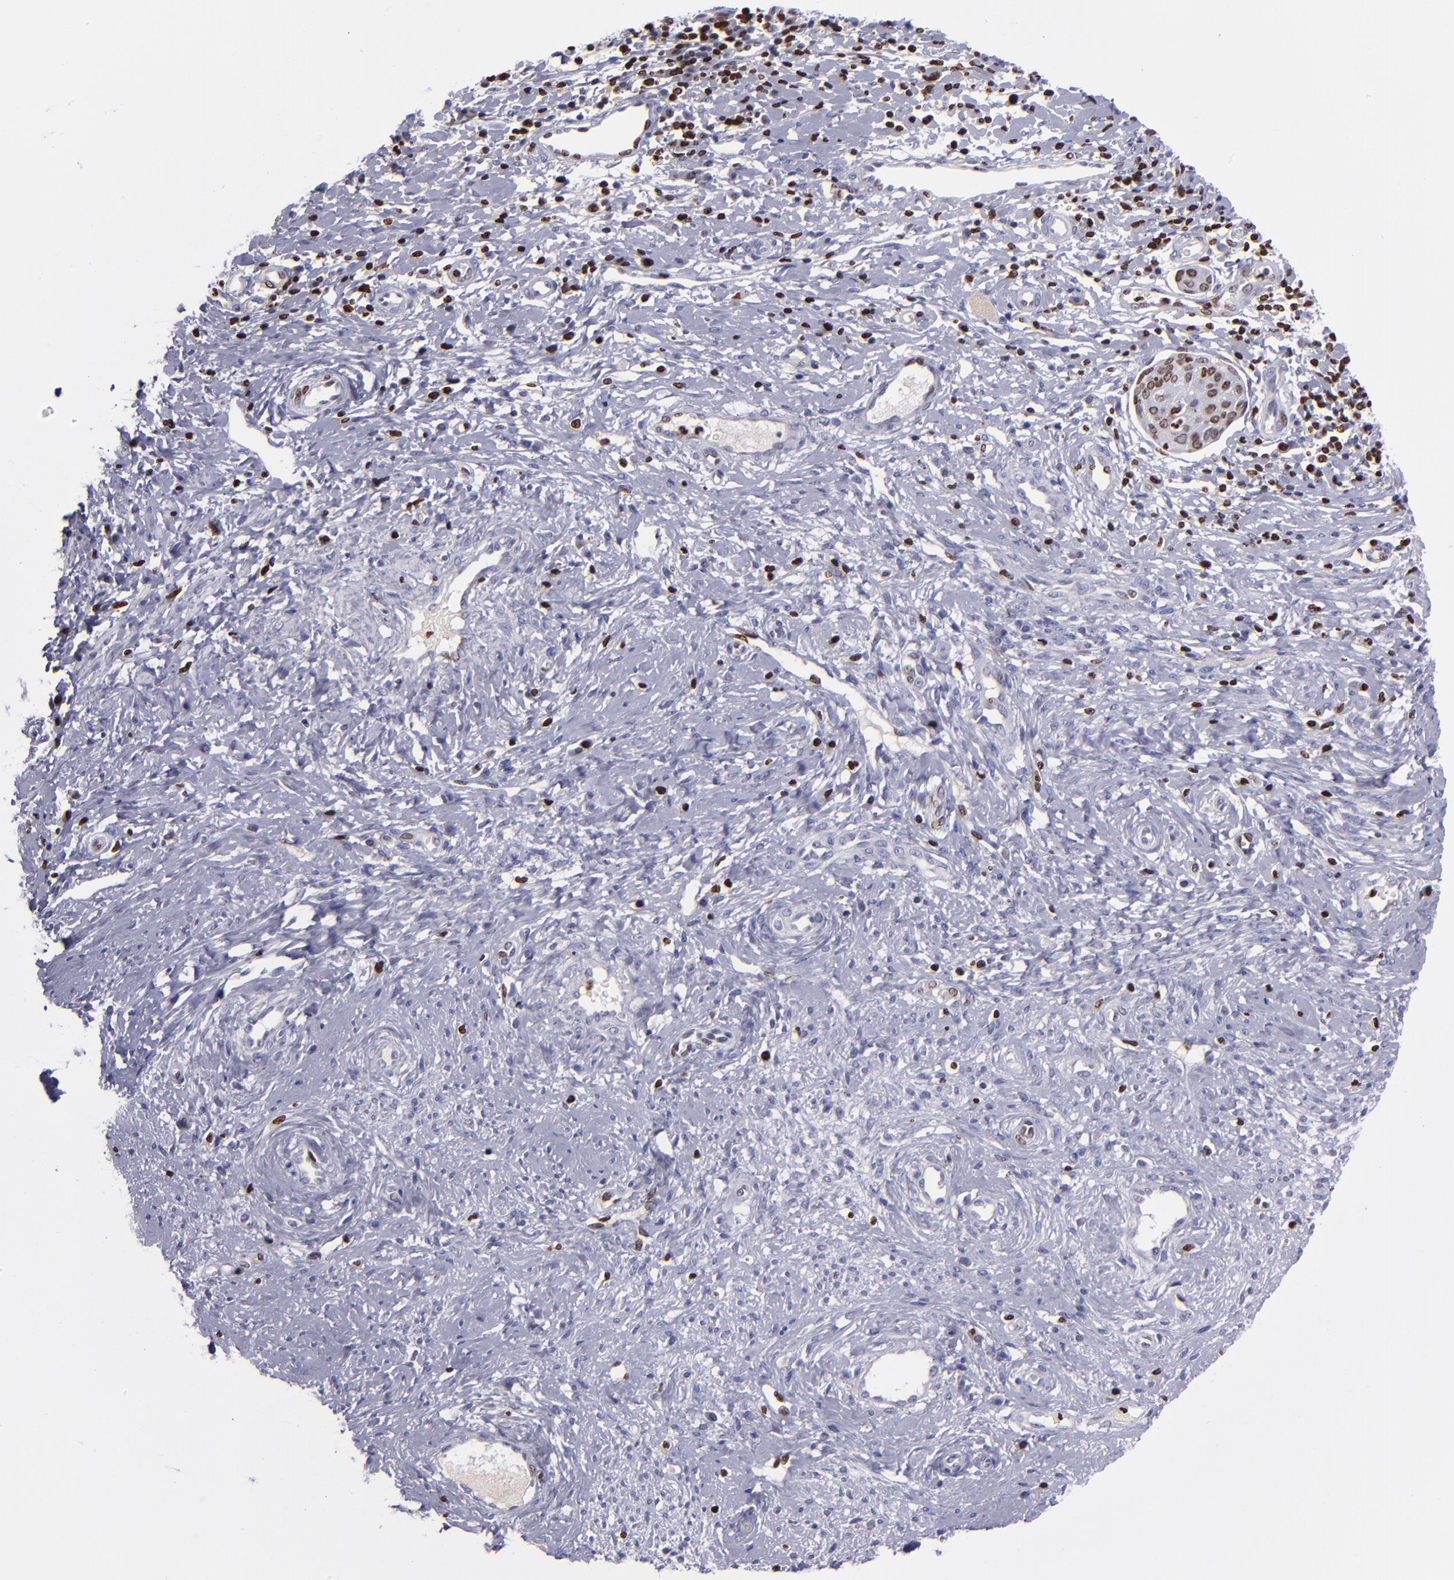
{"staining": {"intensity": "strong", "quantity": ">75%", "location": "nuclear"}, "tissue": "cervical cancer", "cell_type": "Tumor cells", "image_type": "cancer", "snomed": [{"axis": "morphology", "description": "Normal tissue, NOS"}, {"axis": "morphology", "description": "Squamous cell carcinoma, NOS"}, {"axis": "topography", "description": "Cervix"}], "caption": "Strong nuclear positivity is seen in approximately >75% of tumor cells in cervical cancer (squamous cell carcinoma).", "gene": "CDKL5", "patient": {"sex": "female", "age": 39}}